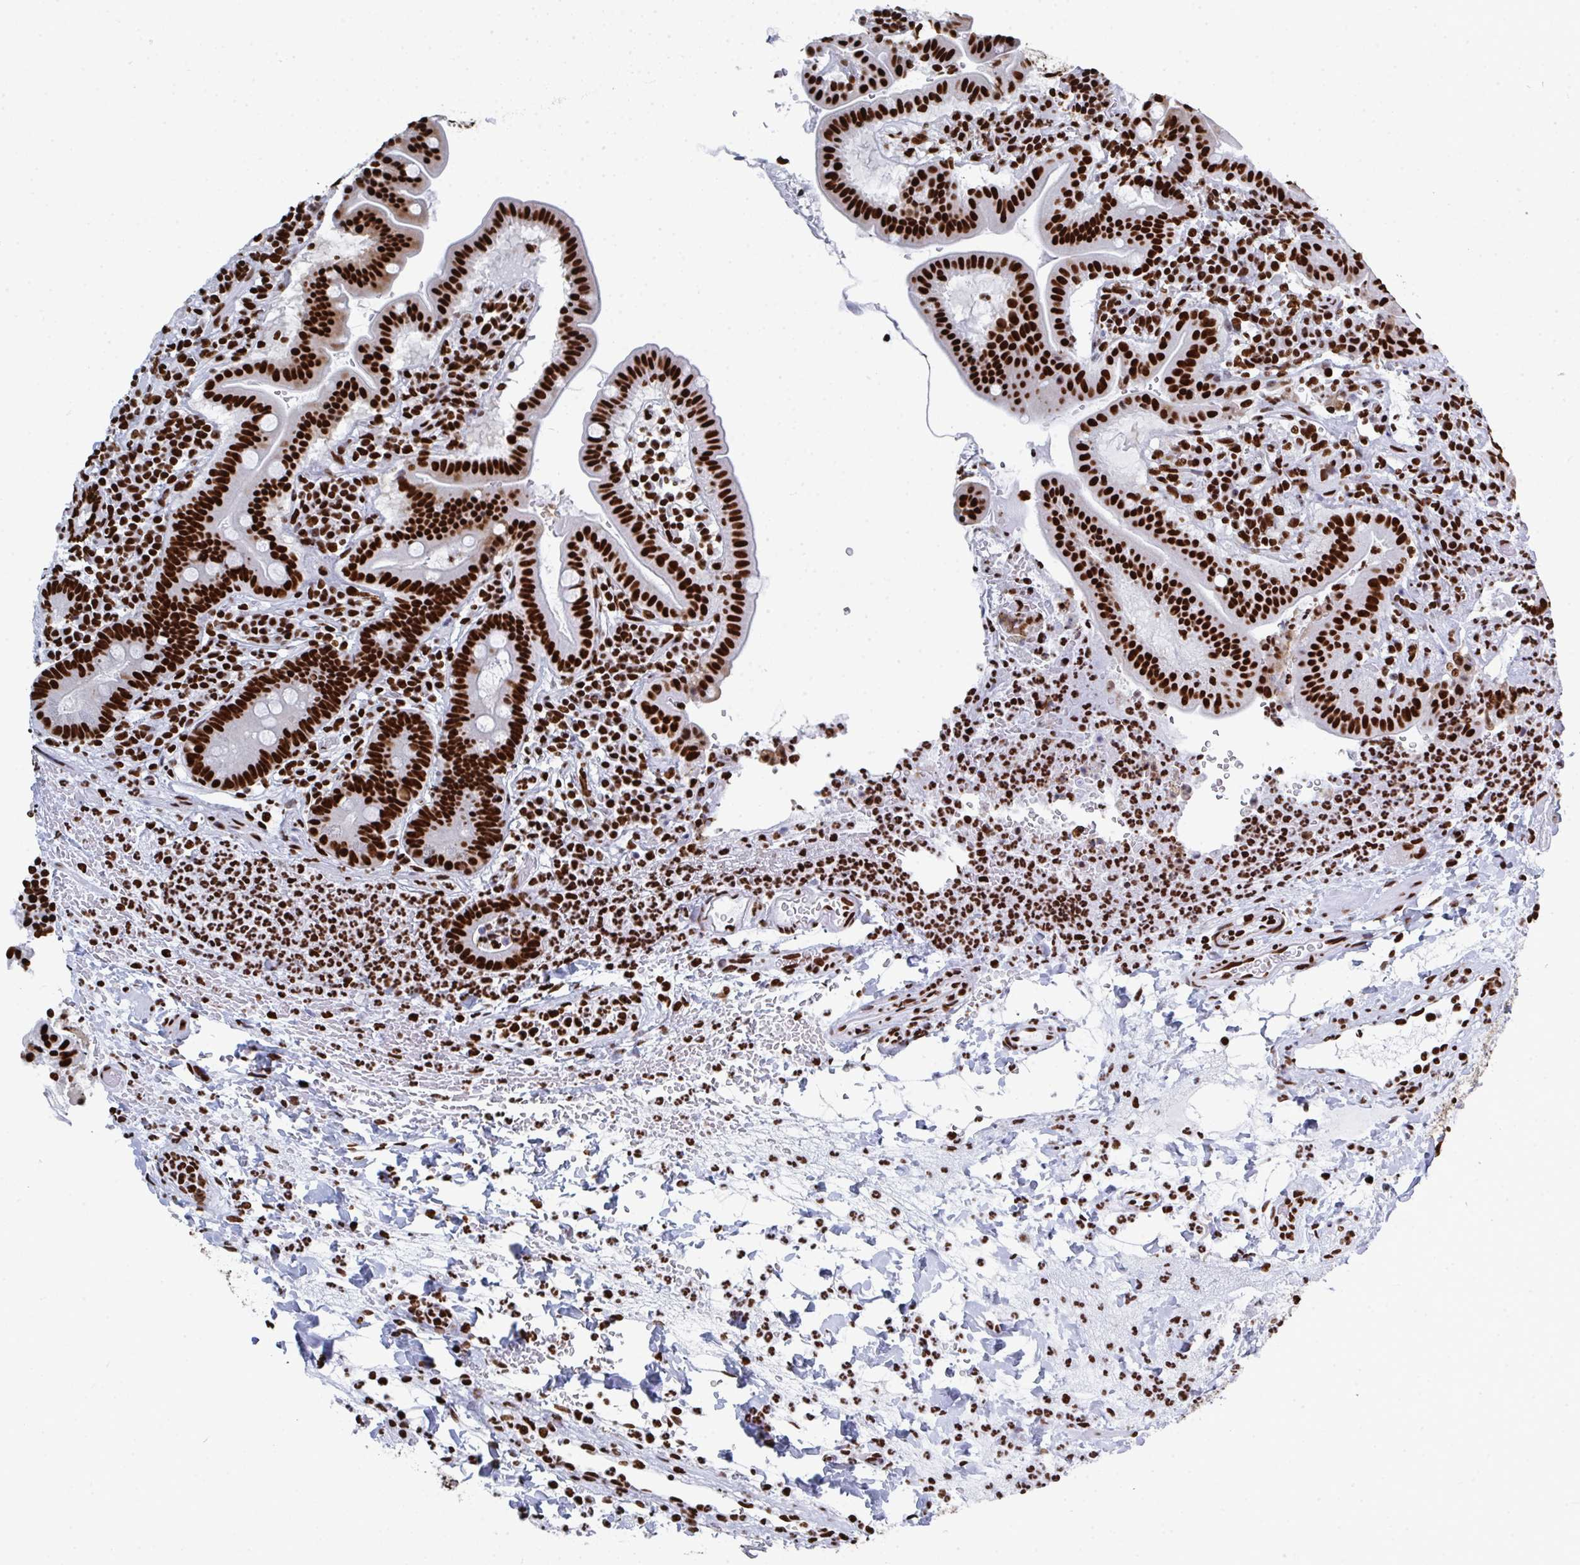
{"staining": {"intensity": "strong", "quantity": ">75%", "location": "nuclear"}, "tissue": "small intestine", "cell_type": "Glandular cells", "image_type": "normal", "snomed": [{"axis": "morphology", "description": "Normal tissue, NOS"}, {"axis": "topography", "description": "Small intestine"}], "caption": "Protein staining by IHC demonstrates strong nuclear staining in approximately >75% of glandular cells in benign small intestine.", "gene": "GAR1", "patient": {"sex": "male", "age": 26}}